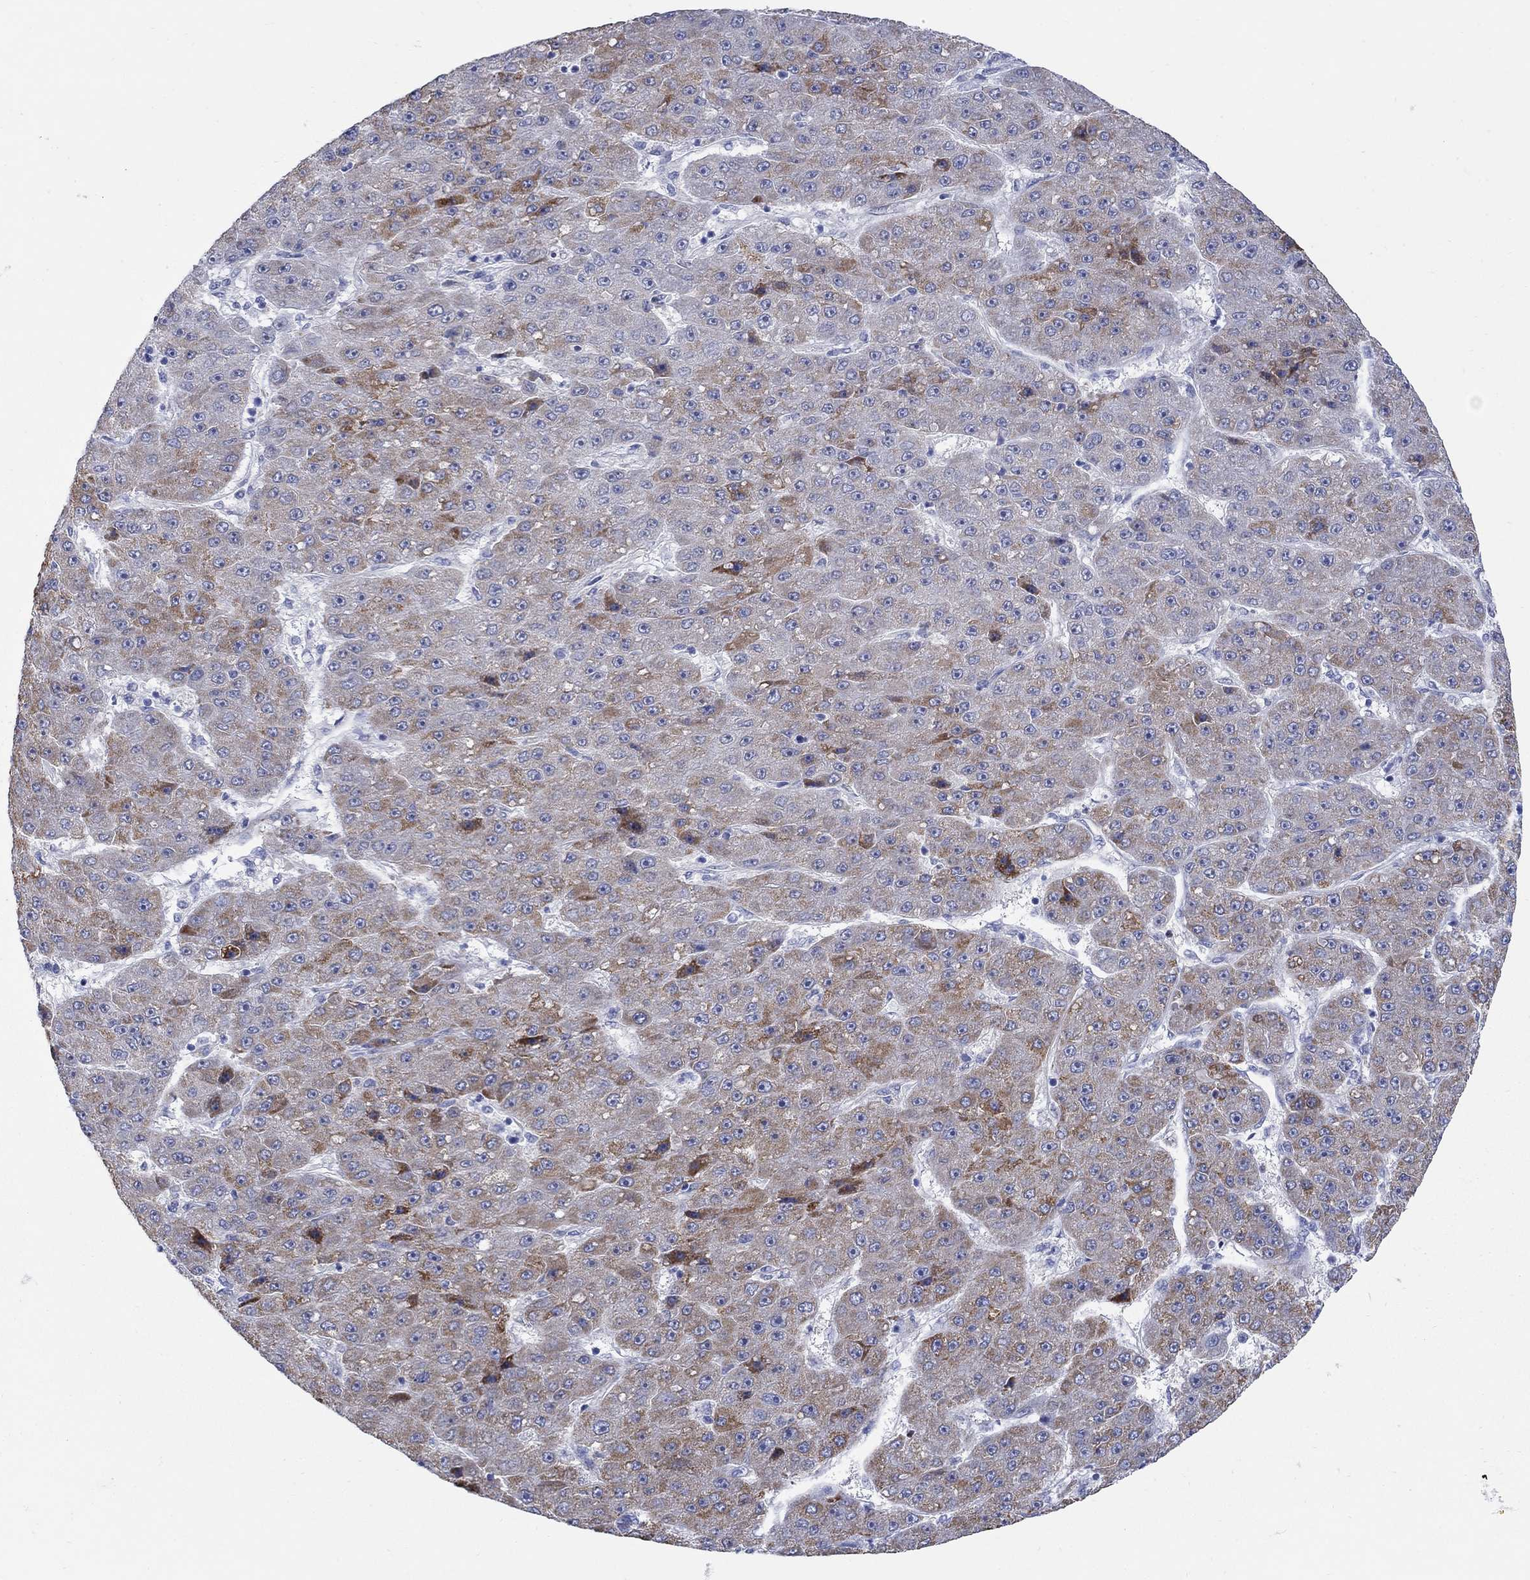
{"staining": {"intensity": "moderate", "quantity": "<25%", "location": "cytoplasmic/membranous"}, "tissue": "liver cancer", "cell_type": "Tumor cells", "image_type": "cancer", "snomed": [{"axis": "morphology", "description": "Carcinoma, Hepatocellular, NOS"}, {"axis": "topography", "description": "Liver"}], "caption": "Immunohistochemical staining of human liver cancer (hepatocellular carcinoma) reveals low levels of moderate cytoplasmic/membranous protein expression in approximately <25% of tumor cells. (DAB IHC, brown staining for protein, blue staining for nuclei).", "gene": "REEP2", "patient": {"sex": "male", "age": 67}}